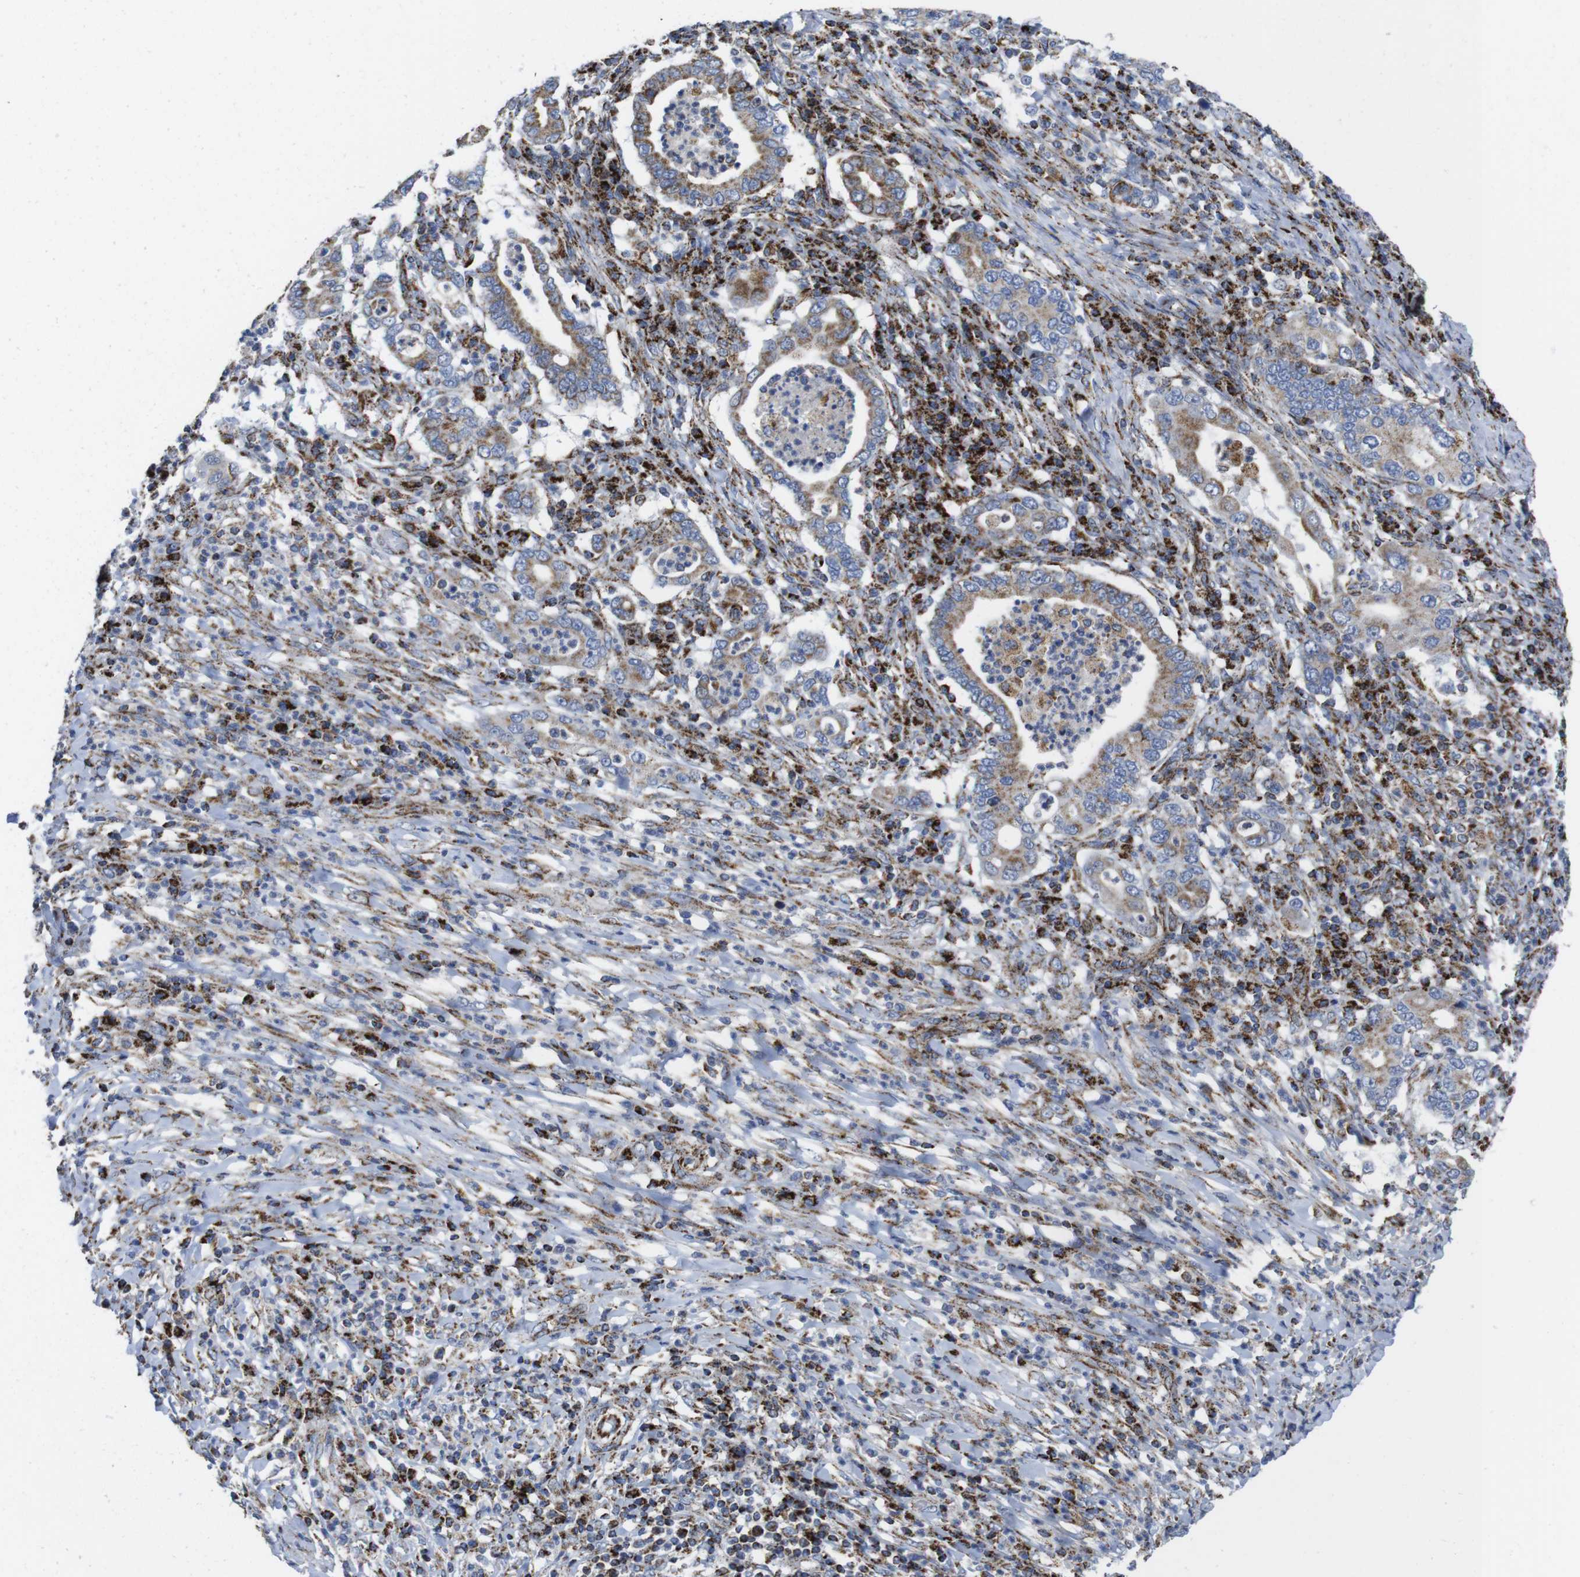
{"staining": {"intensity": "moderate", "quantity": ">75%", "location": "cytoplasmic/membranous"}, "tissue": "stomach cancer", "cell_type": "Tumor cells", "image_type": "cancer", "snomed": [{"axis": "morphology", "description": "Normal tissue, NOS"}, {"axis": "morphology", "description": "Adenocarcinoma, NOS"}, {"axis": "topography", "description": "Esophagus"}, {"axis": "topography", "description": "Stomach, upper"}, {"axis": "topography", "description": "Peripheral nerve tissue"}], "caption": "IHC (DAB (3,3'-diaminobenzidine)) staining of human stomach cancer exhibits moderate cytoplasmic/membranous protein positivity in approximately >75% of tumor cells.", "gene": "TMEM192", "patient": {"sex": "male", "age": 62}}